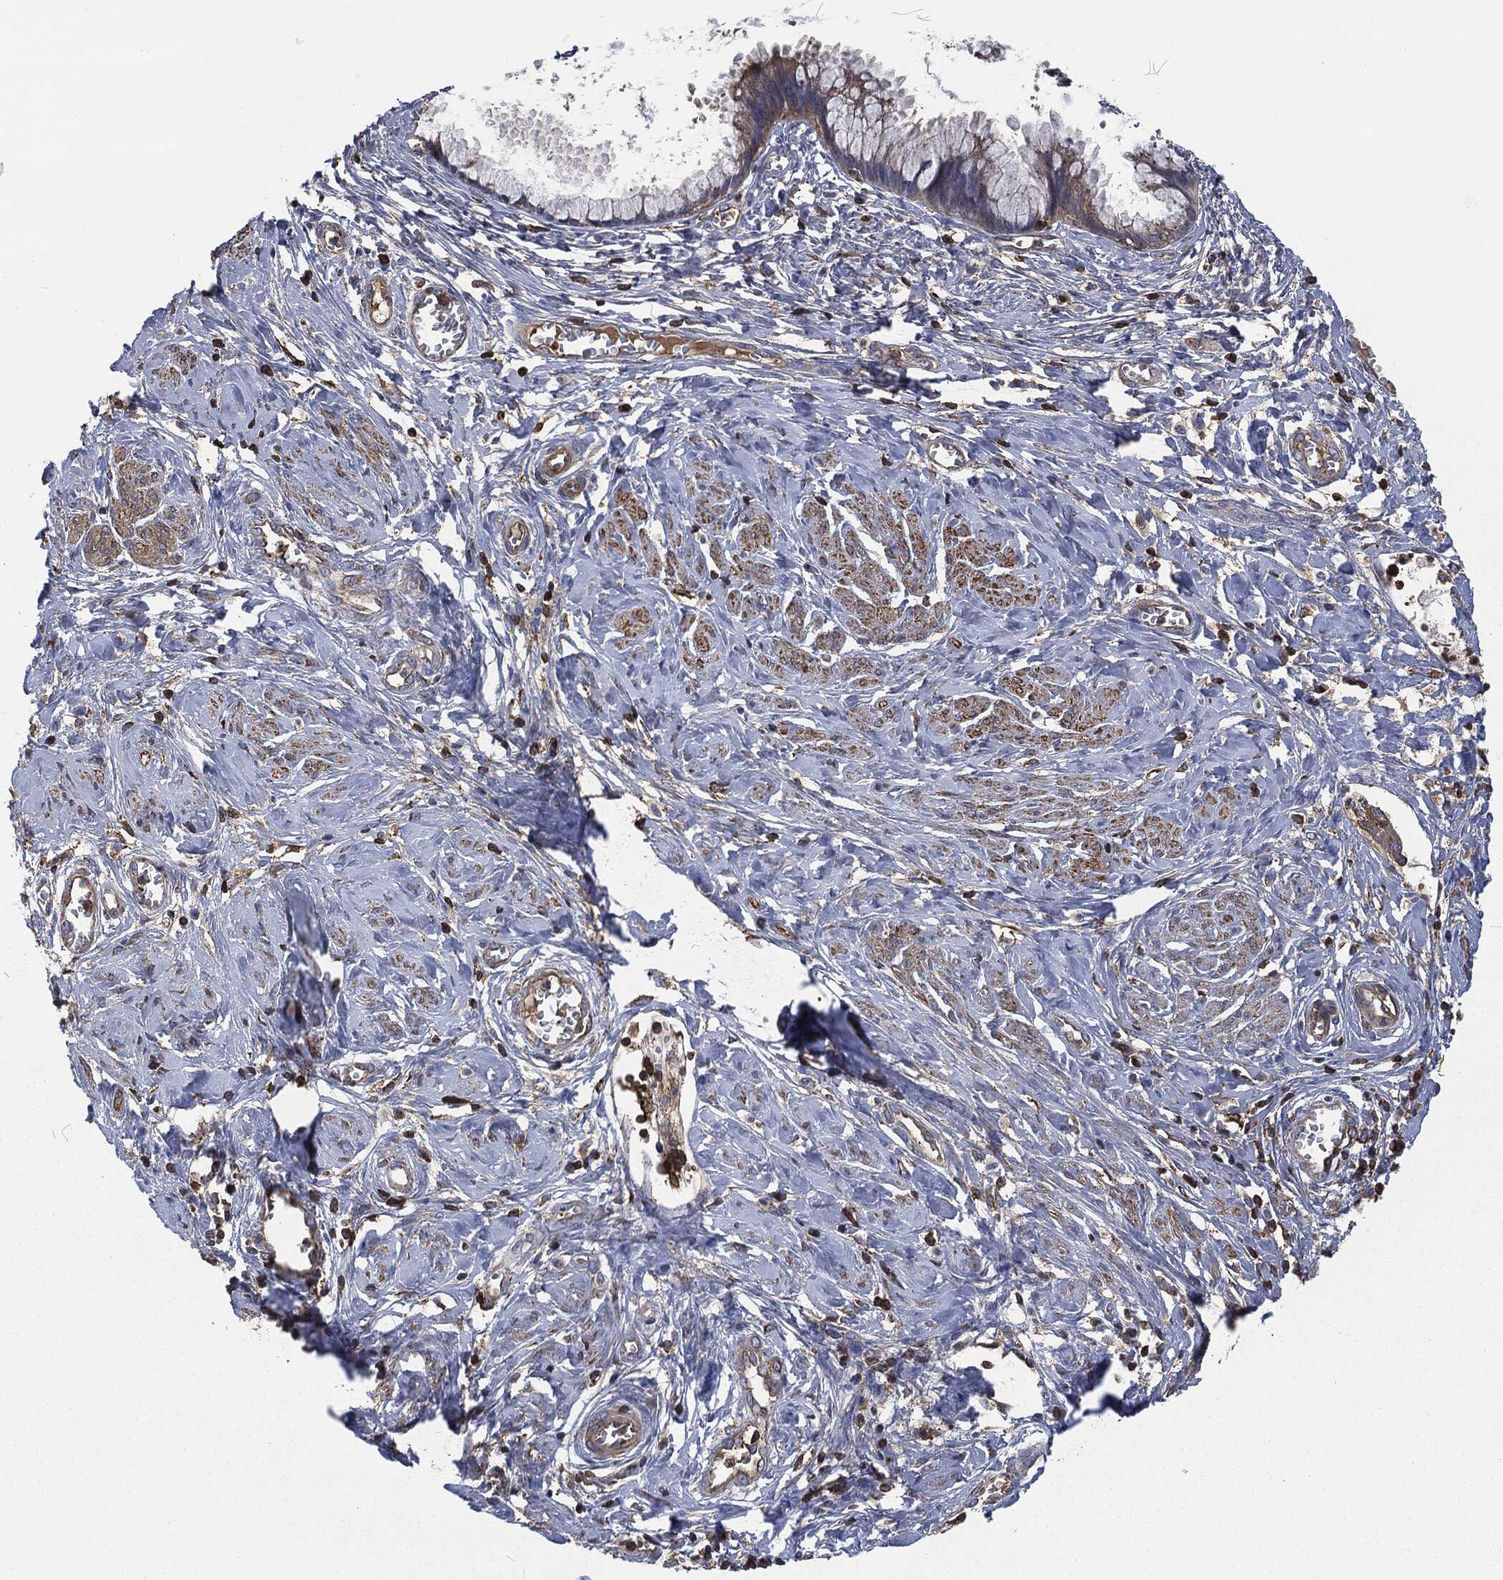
{"staining": {"intensity": "strong", "quantity": "<25%", "location": "cytoplasmic/membranous"}, "tissue": "cervical cancer", "cell_type": "Tumor cells", "image_type": "cancer", "snomed": [{"axis": "morphology", "description": "Adenocarcinoma, NOS"}, {"axis": "topography", "description": "Cervix"}], "caption": "Immunohistochemical staining of human adenocarcinoma (cervical) shows strong cytoplasmic/membranous protein expression in approximately <25% of tumor cells.", "gene": "LGALS9", "patient": {"sex": "female", "age": 44}}